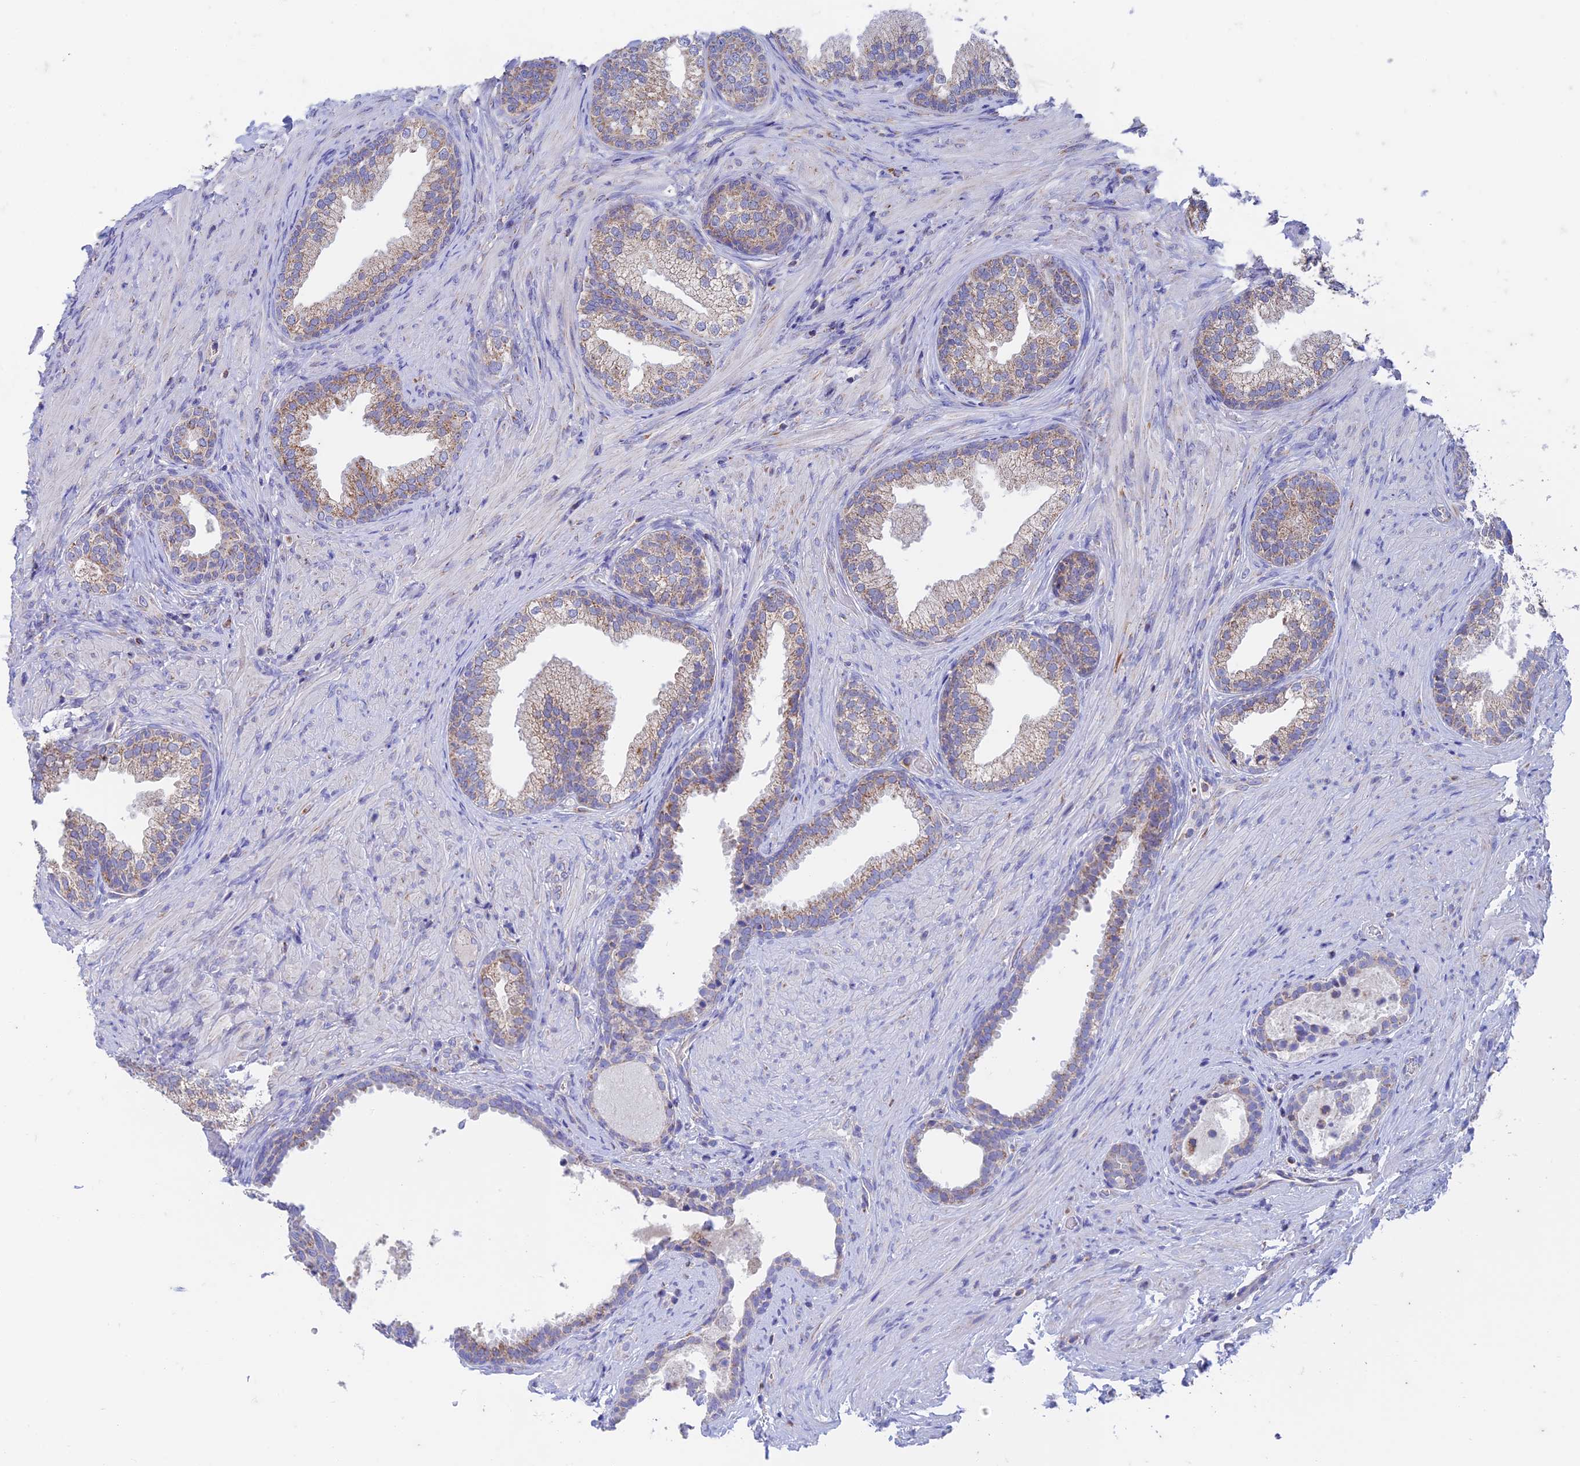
{"staining": {"intensity": "moderate", "quantity": "25%-75%", "location": "cytoplasmic/membranous"}, "tissue": "prostate", "cell_type": "Glandular cells", "image_type": "normal", "snomed": [{"axis": "morphology", "description": "Normal tissue, NOS"}, {"axis": "topography", "description": "Prostate"}], "caption": "Unremarkable prostate displays moderate cytoplasmic/membranous staining in approximately 25%-75% of glandular cells, visualized by immunohistochemistry.", "gene": "ZNF181", "patient": {"sex": "male", "age": 76}}